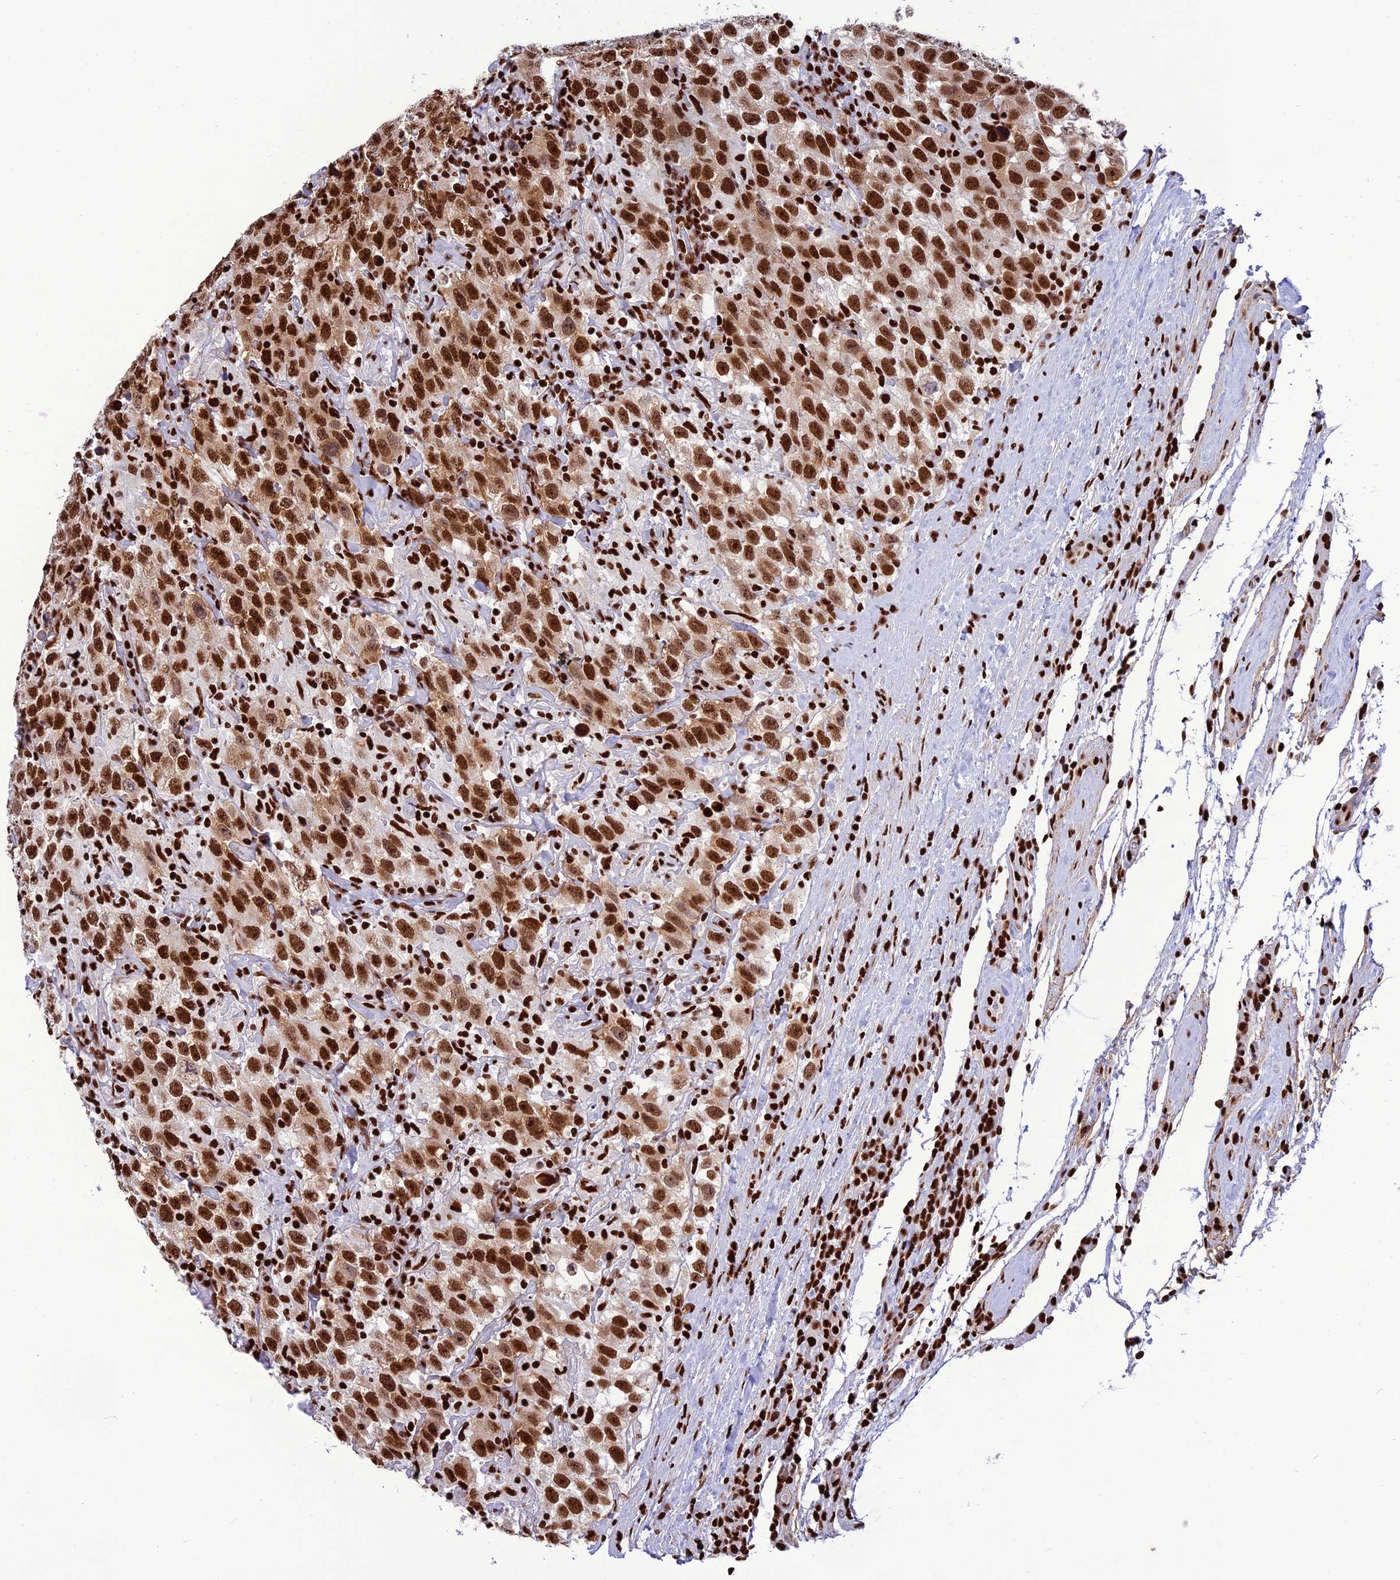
{"staining": {"intensity": "strong", "quantity": ">75%", "location": "nuclear"}, "tissue": "testis cancer", "cell_type": "Tumor cells", "image_type": "cancer", "snomed": [{"axis": "morphology", "description": "Seminoma, NOS"}, {"axis": "topography", "description": "Testis"}], "caption": "The image demonstrates immunohistochemical staining of testis seminoma. There is strong nuclear staining is seen in about >75% of tumor cells.", "gene": "INO80E", "patient": {"sex": "male", "age": 41}}